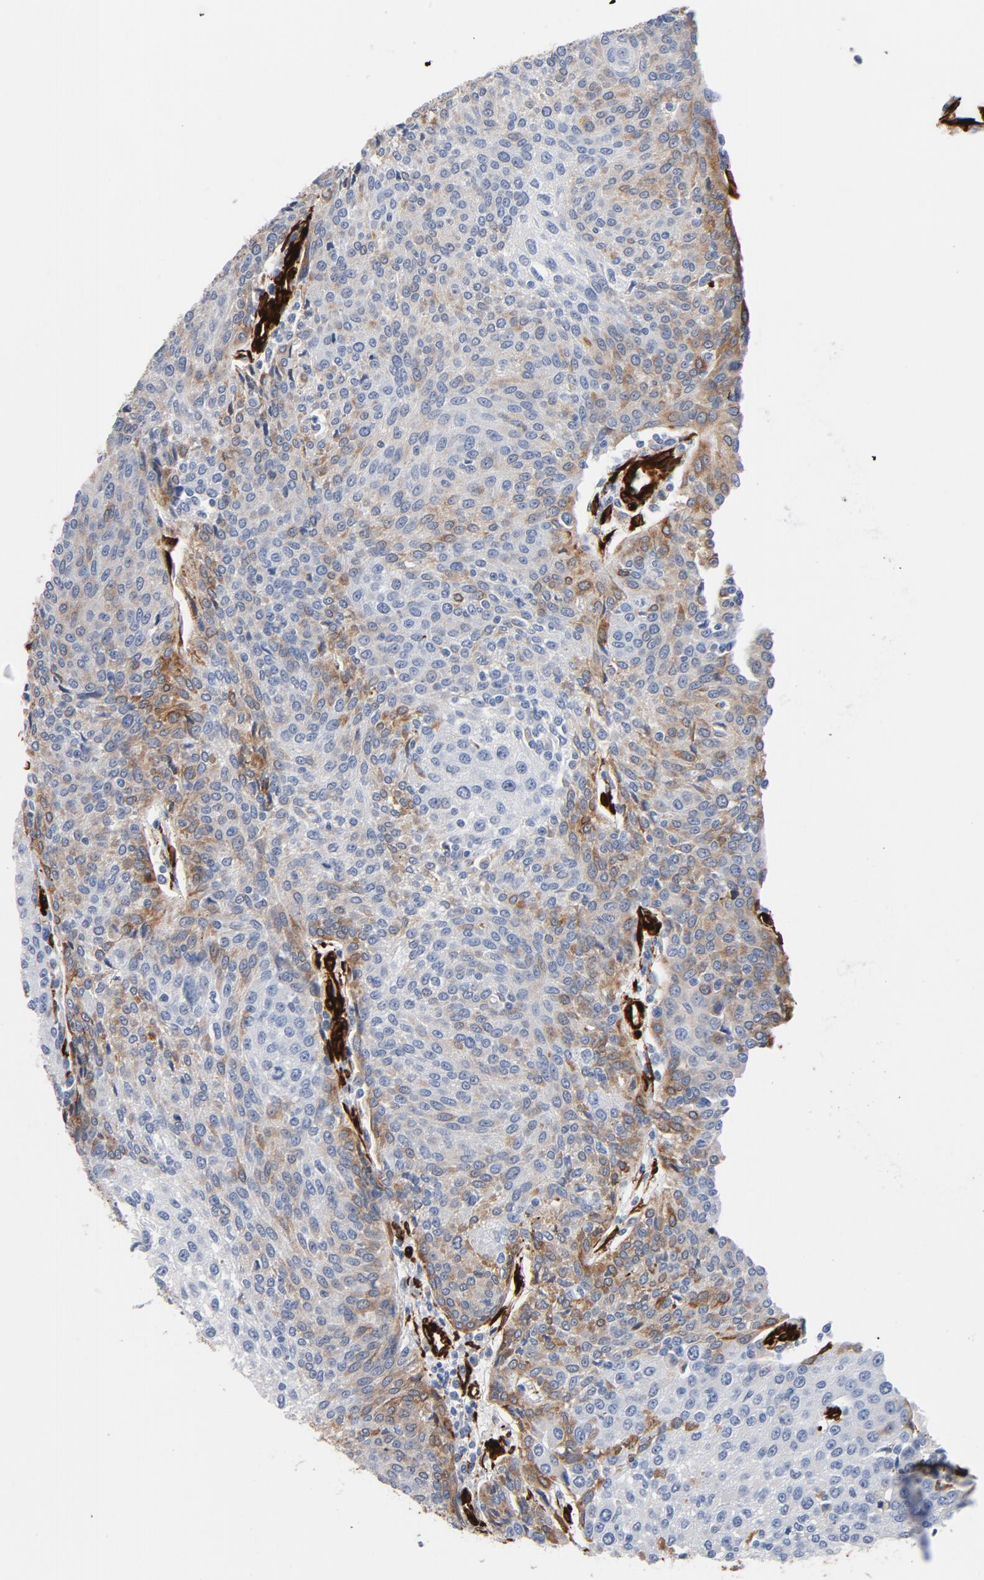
{"staining": {"intensity": "weak", "quantity": "<25%", "location": "cytoplasmic/membranous"}, "tissue": "urothelial cancer", "cell_type": "Tumor cells", "image_type": "cancer", "snomed": [{"axis": "morphology", "description": "Urothelial carcinoma, High grade"}, {"axis": "topography", "description": "Urinary bladder"}], "caption": "DAB immunohistochemical staining of human high-grade urothelial carcinoma reveals no significant staining in tumor cells.", "gene": "SERPINH1", "patient": {"sex": "female", "age": 85}}